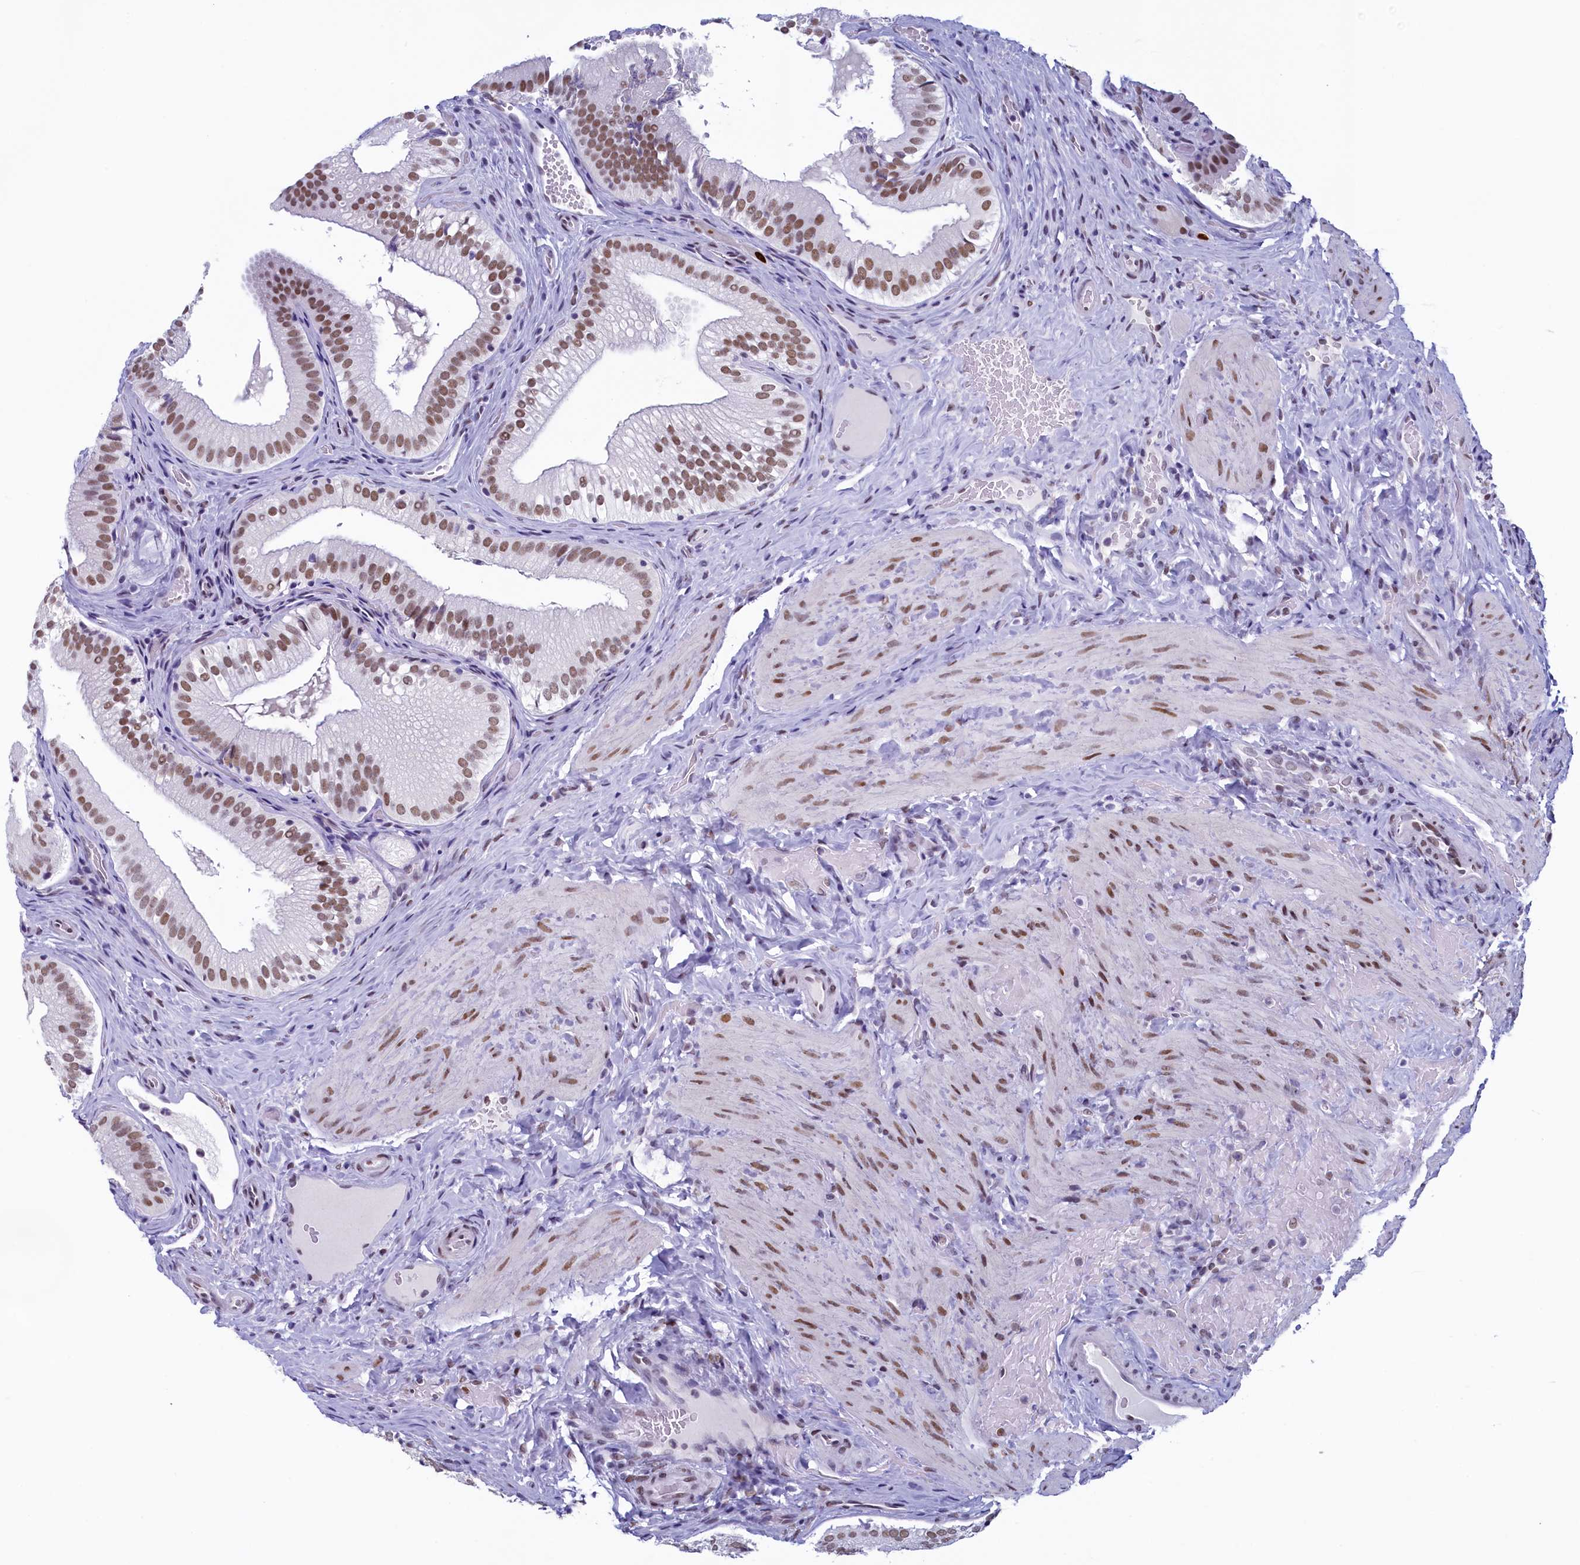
{"staining": {"intensity": "moderate", "quantity": ">75%", "location": "nuclear"}, "tissue": "gallbladder", "cell_type": "Glandular cells", "image_type": "normal", "snomed": [{"axis": "morphology", "description": "Normal tissue, NOS"}, {"axis": "topography", "description": "Gallbladder"}], "caption": "Immunohistochemical staining of normal gallbladder displays moderate nuclear protein positivity in approximately >75% of glandular cells.", "gene": "SUGP2", "patient": {"sex": "female", "age": 30}}